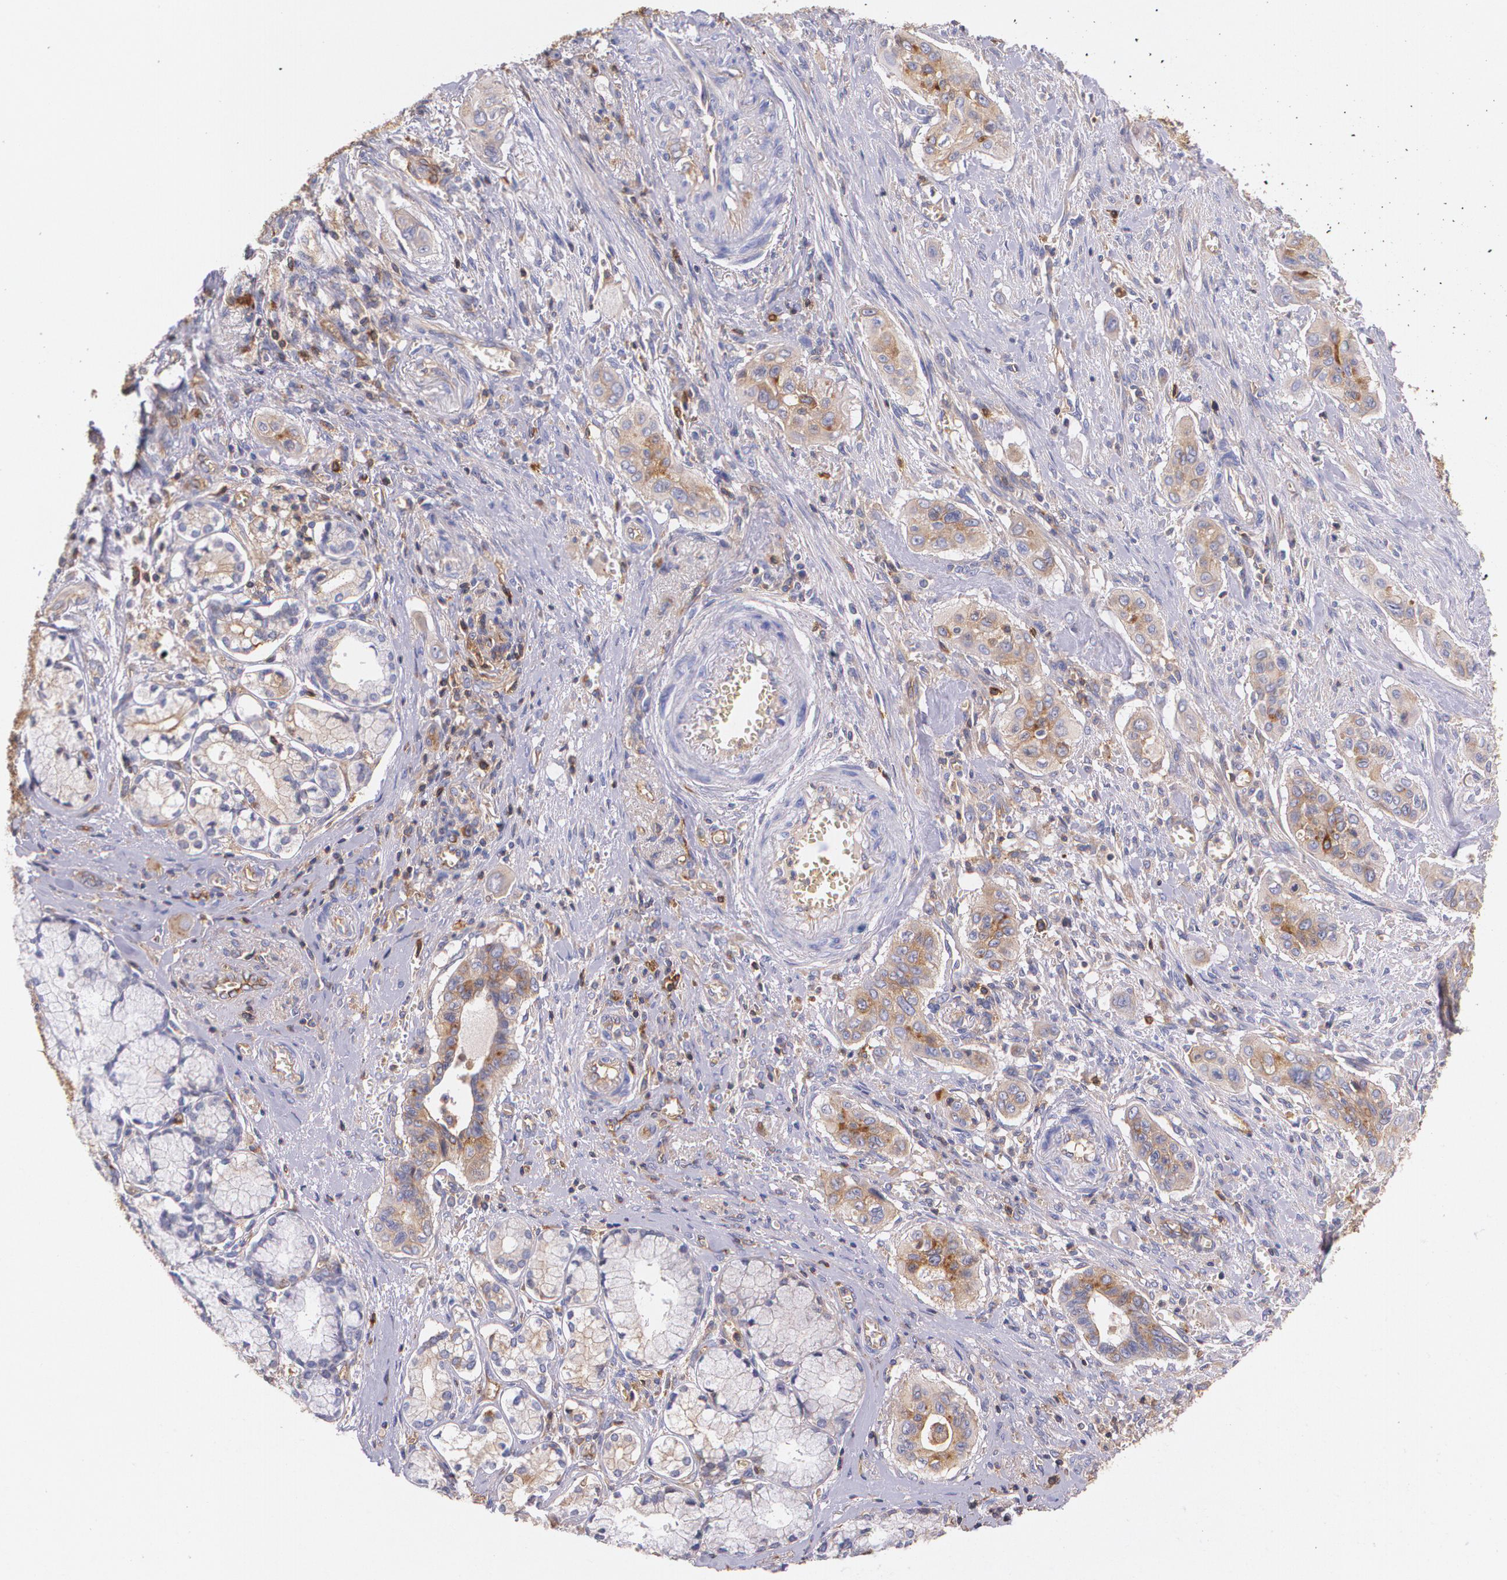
{"staining": {"intensity": "weak", "quantity": "25%-75%", "location": "cytoplasmic/membranous"}, "tissue": "pancreatic cancer", "cell_type": "Tumor cells", "image_type": "cancer", "snomed": [{"axis": "morphology", "description": "Adenocarcinoma, NOS"}, {"axis": "topography", "description": "Pancreas"}], "caption": "Immunohistochemistry (IHC) photomicrograph of neoplastic tissue: pancreatic adenocarcinoma stained using immunohistochemistry (IHC) displays low levels of weak protein expression localized specifically in the cytoplasmic/membranous of tumor cells, appearing as a cytoplasmic/membranous brown color.", "gene": "B2M", "patient": {"sex": "male", "age": 77}}